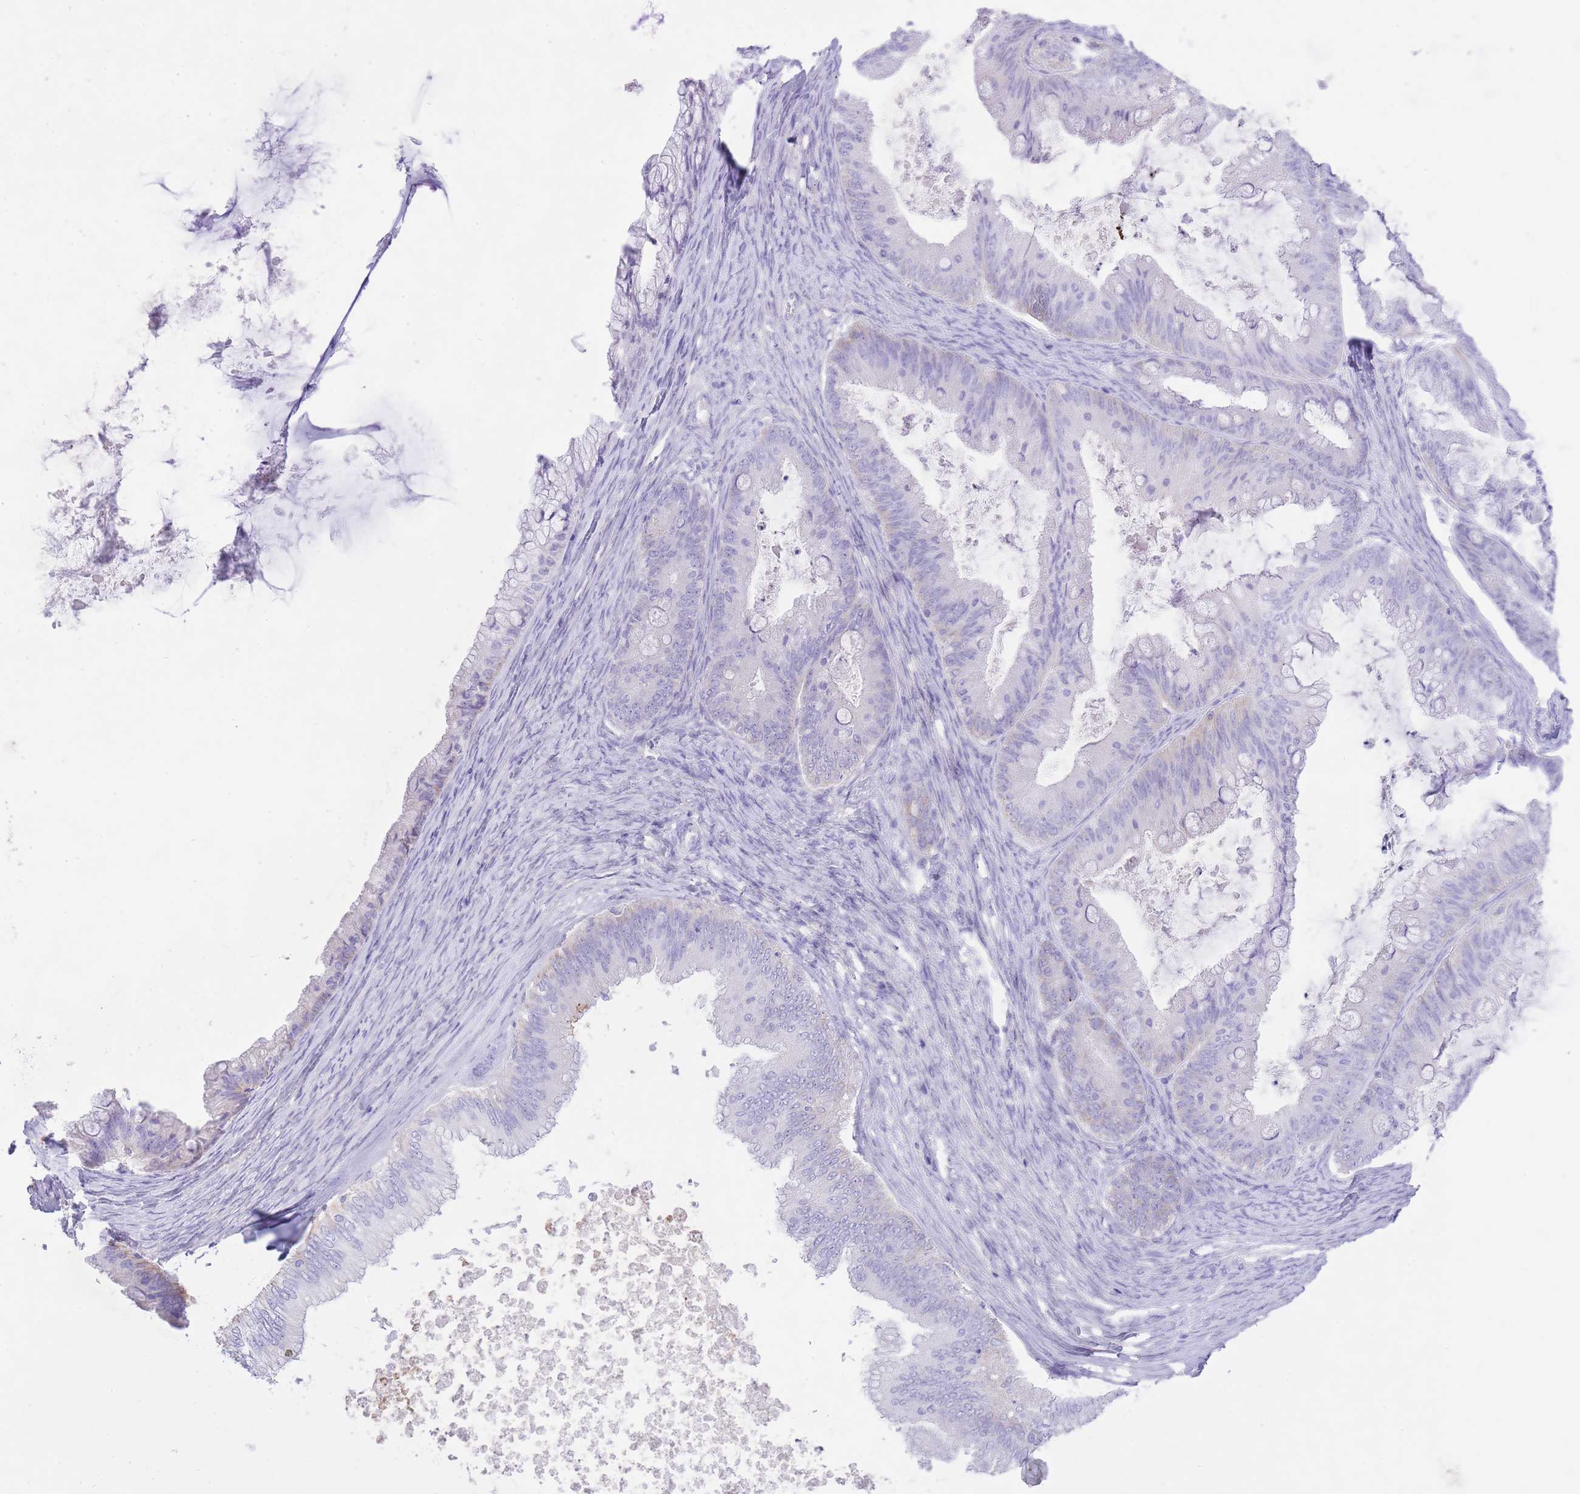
{"staining": {"intensity": "negative", "quantity": "none", "location": "none"}, "tissue": "ovarian cancer", "cell_type": "Tumor cells", "image_type": "cancer", "snomed": [{"axis": "morphology", "description": "Cystadenocarcinoma, mucinous, NOS"}, {"axis": "topography", "description": "Ovary"}], "caption": "This micrograph is of ovarian cancer (mucinous cystadenocarcinoma) stained with immunohistochemistry to label a protein in brown with the nuclei are counter-stained blue. There is no staining in tumor cells. (DAB immunohistochemistry with hematoxylin counter stain).", "gene": "HRG", "patient": {"sex": "female", "age": 35}}